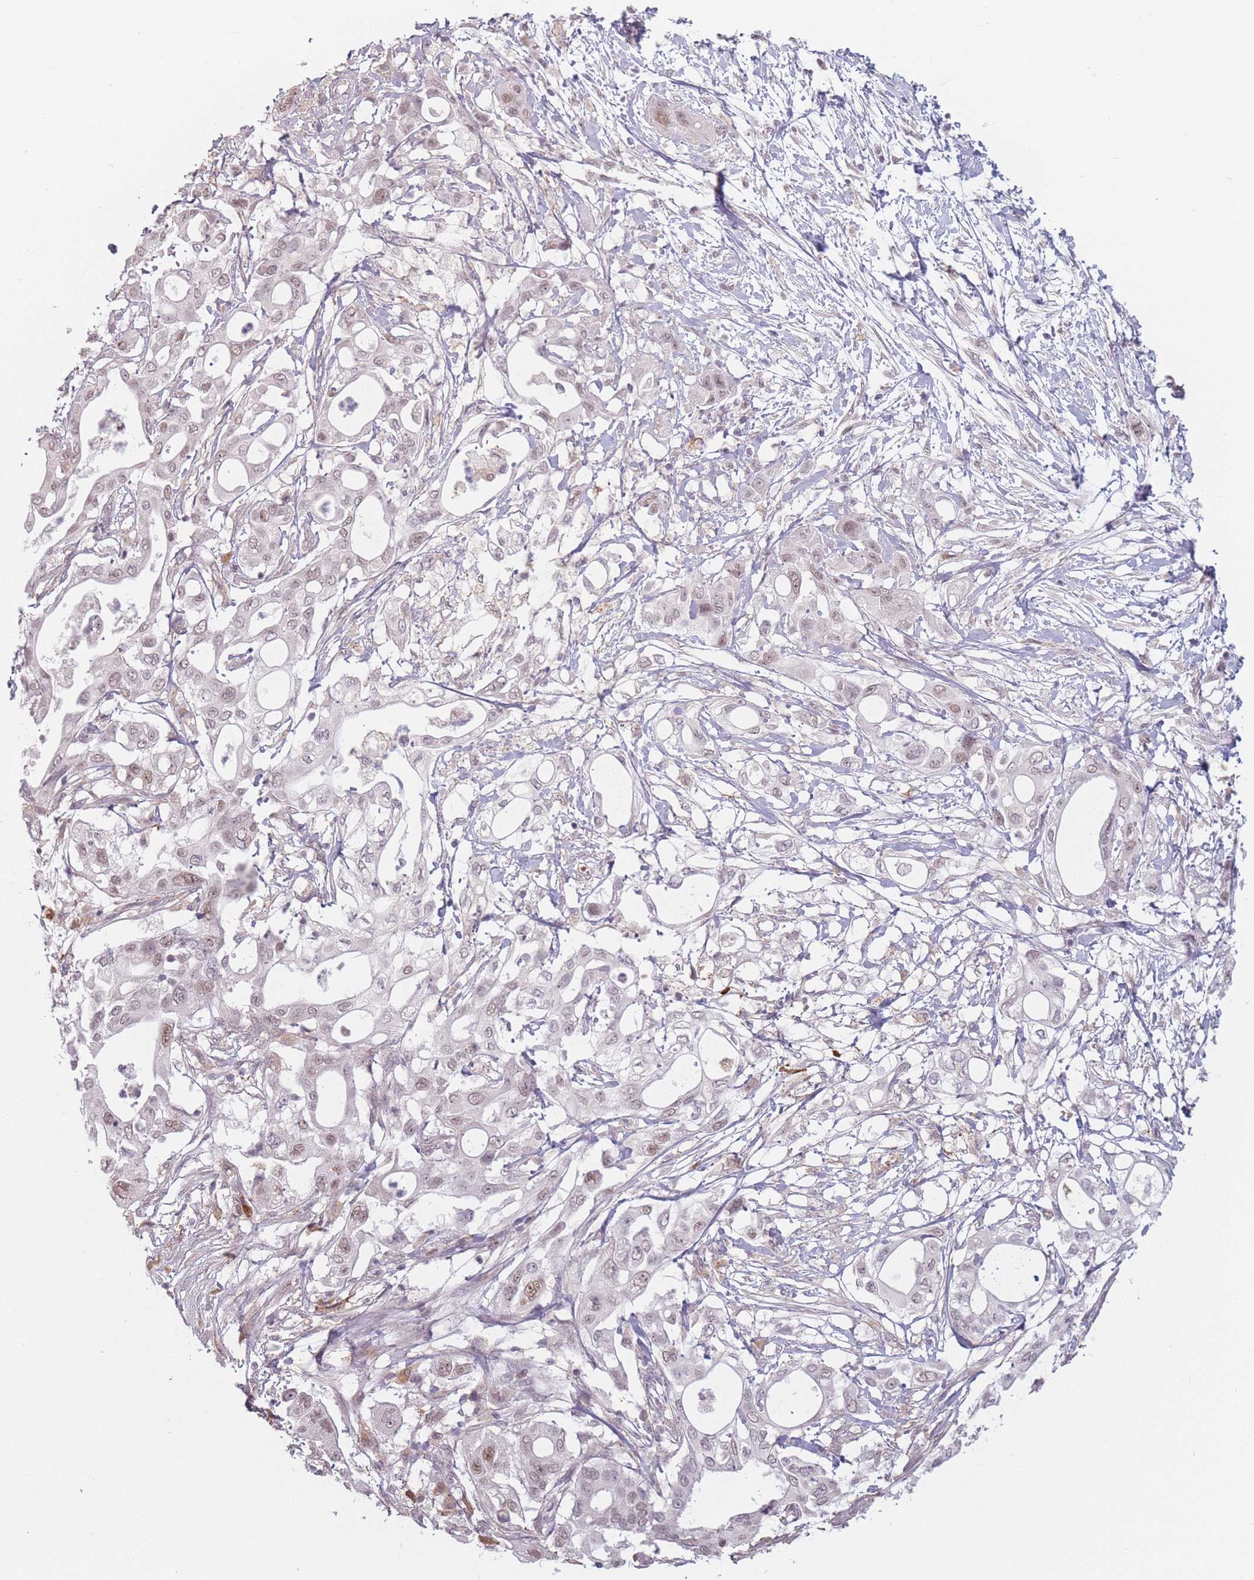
{"staining": {"intensity": "moderate", "quantity": "<25%", "location": "nuclear"}, "tissue": "pancreatic cancer", "cell_type": "Tumor cells", "image_type": "cancer", "snomed": [{"axis": "morphology", "description": "Adenocarcinoma, NOS"}, {"axis": "topography", "description": "Pancreas"}], "caption": "High-power microscopy captured an immunohistochemistry (IHC) photomicrograph of pancreatic cancer, revealing moderate nuclear expression in approximately <25% of tumor cells.", "gene": "OR10C1", "patient": {"sex": "male", "age": 68}}